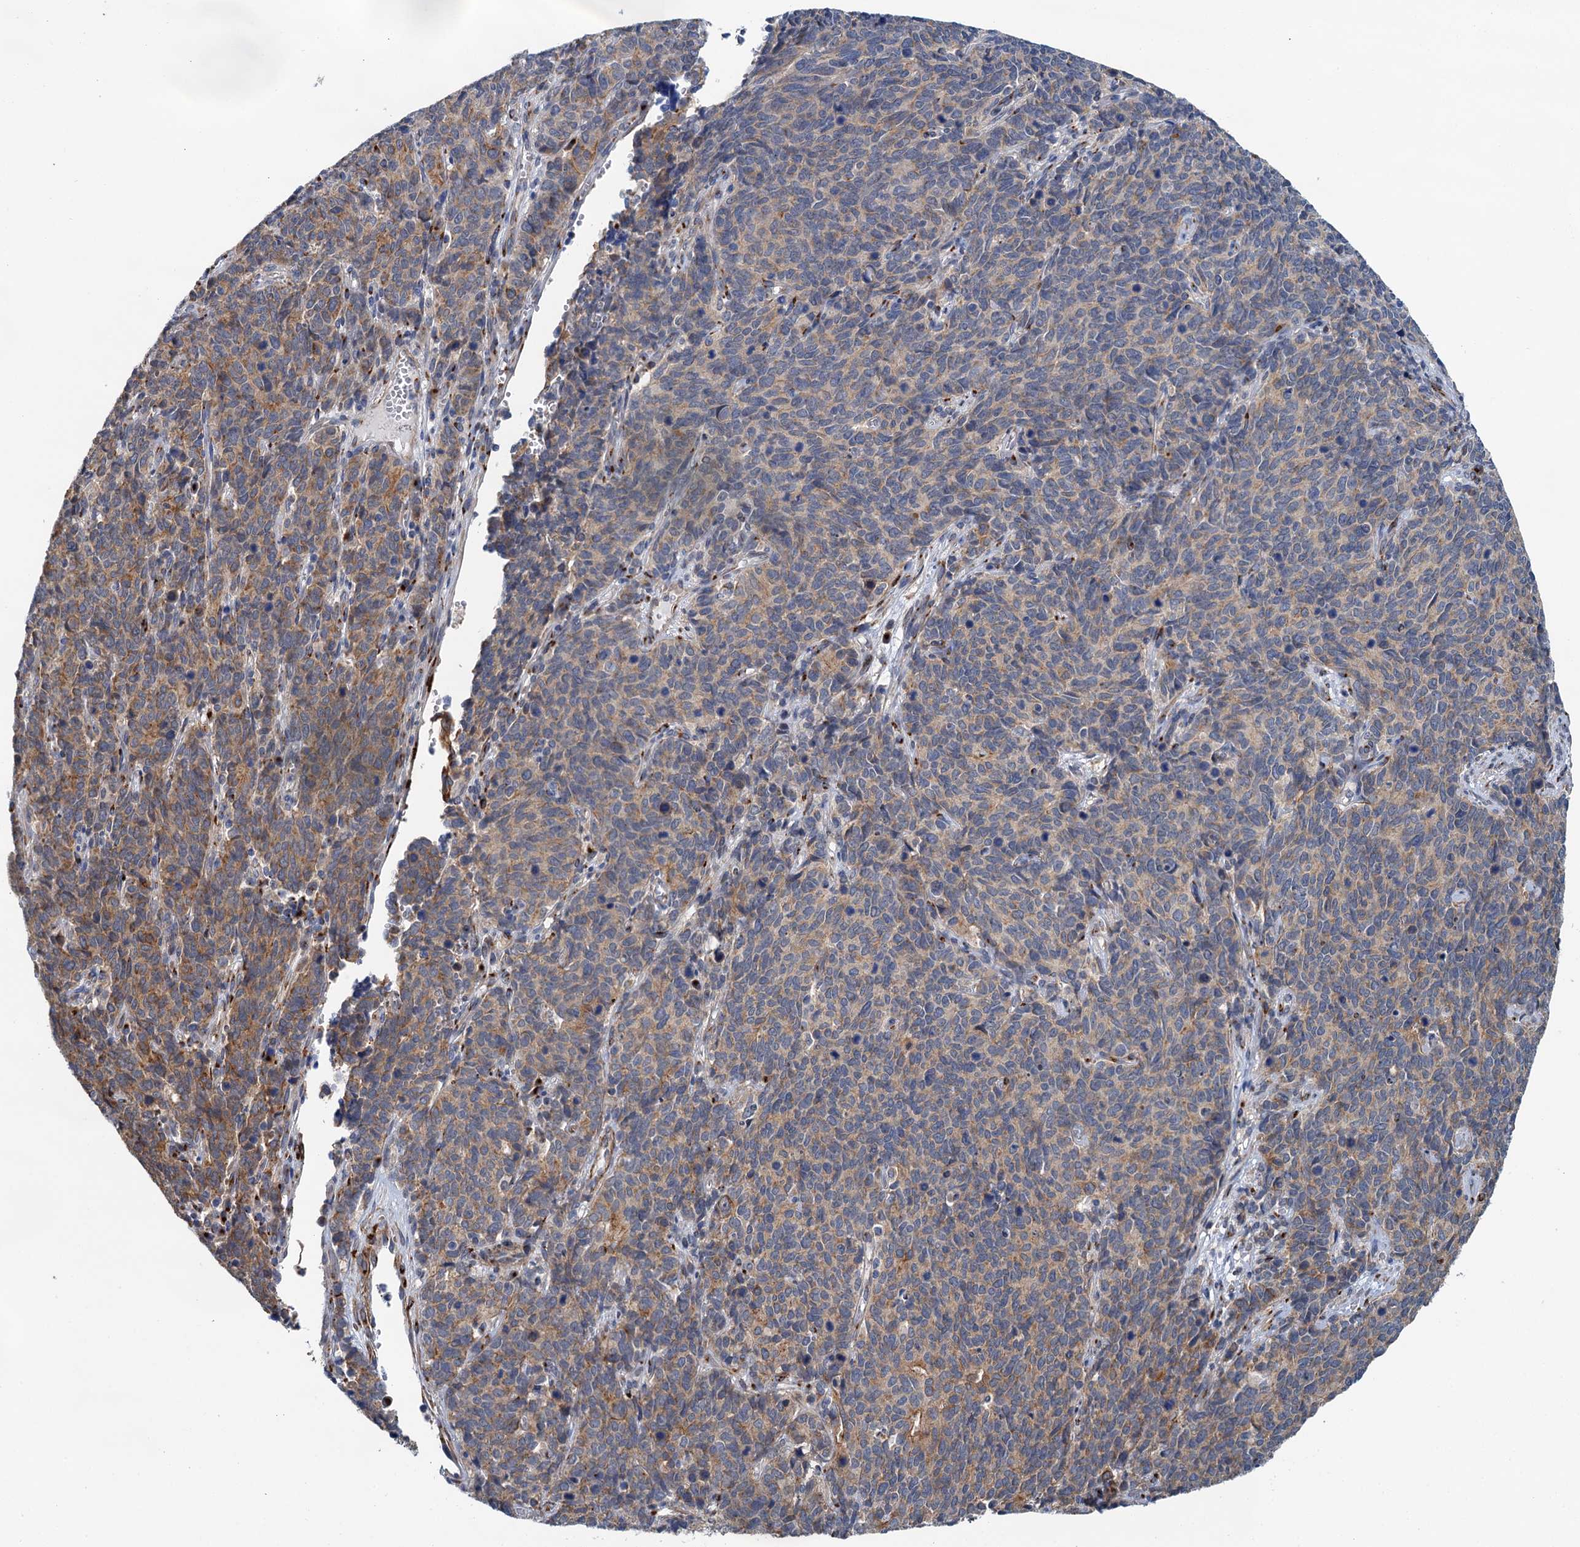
{"staining": {"intensity": "moderate", "quantity": "25%-75%", "location": "cytoplasmic/membranous"}, "tissue": "cervical cancer", "cell_type": "Tumor cells", "image_type": "cancer", "snomed": [{"axis": "morphology", "description": "Squamous cell carcinoma, NOS"}, {"axis": "topography", "description": "Cervix"}], "caption": "Cervical cancer (squamous cell carcinoma) tissue reveals moderate cytoplasmic/membranous staining in about 25%-75% of tumor cells", "gene": "BET1L", "patient": {"sex": "female", "age": 60}}